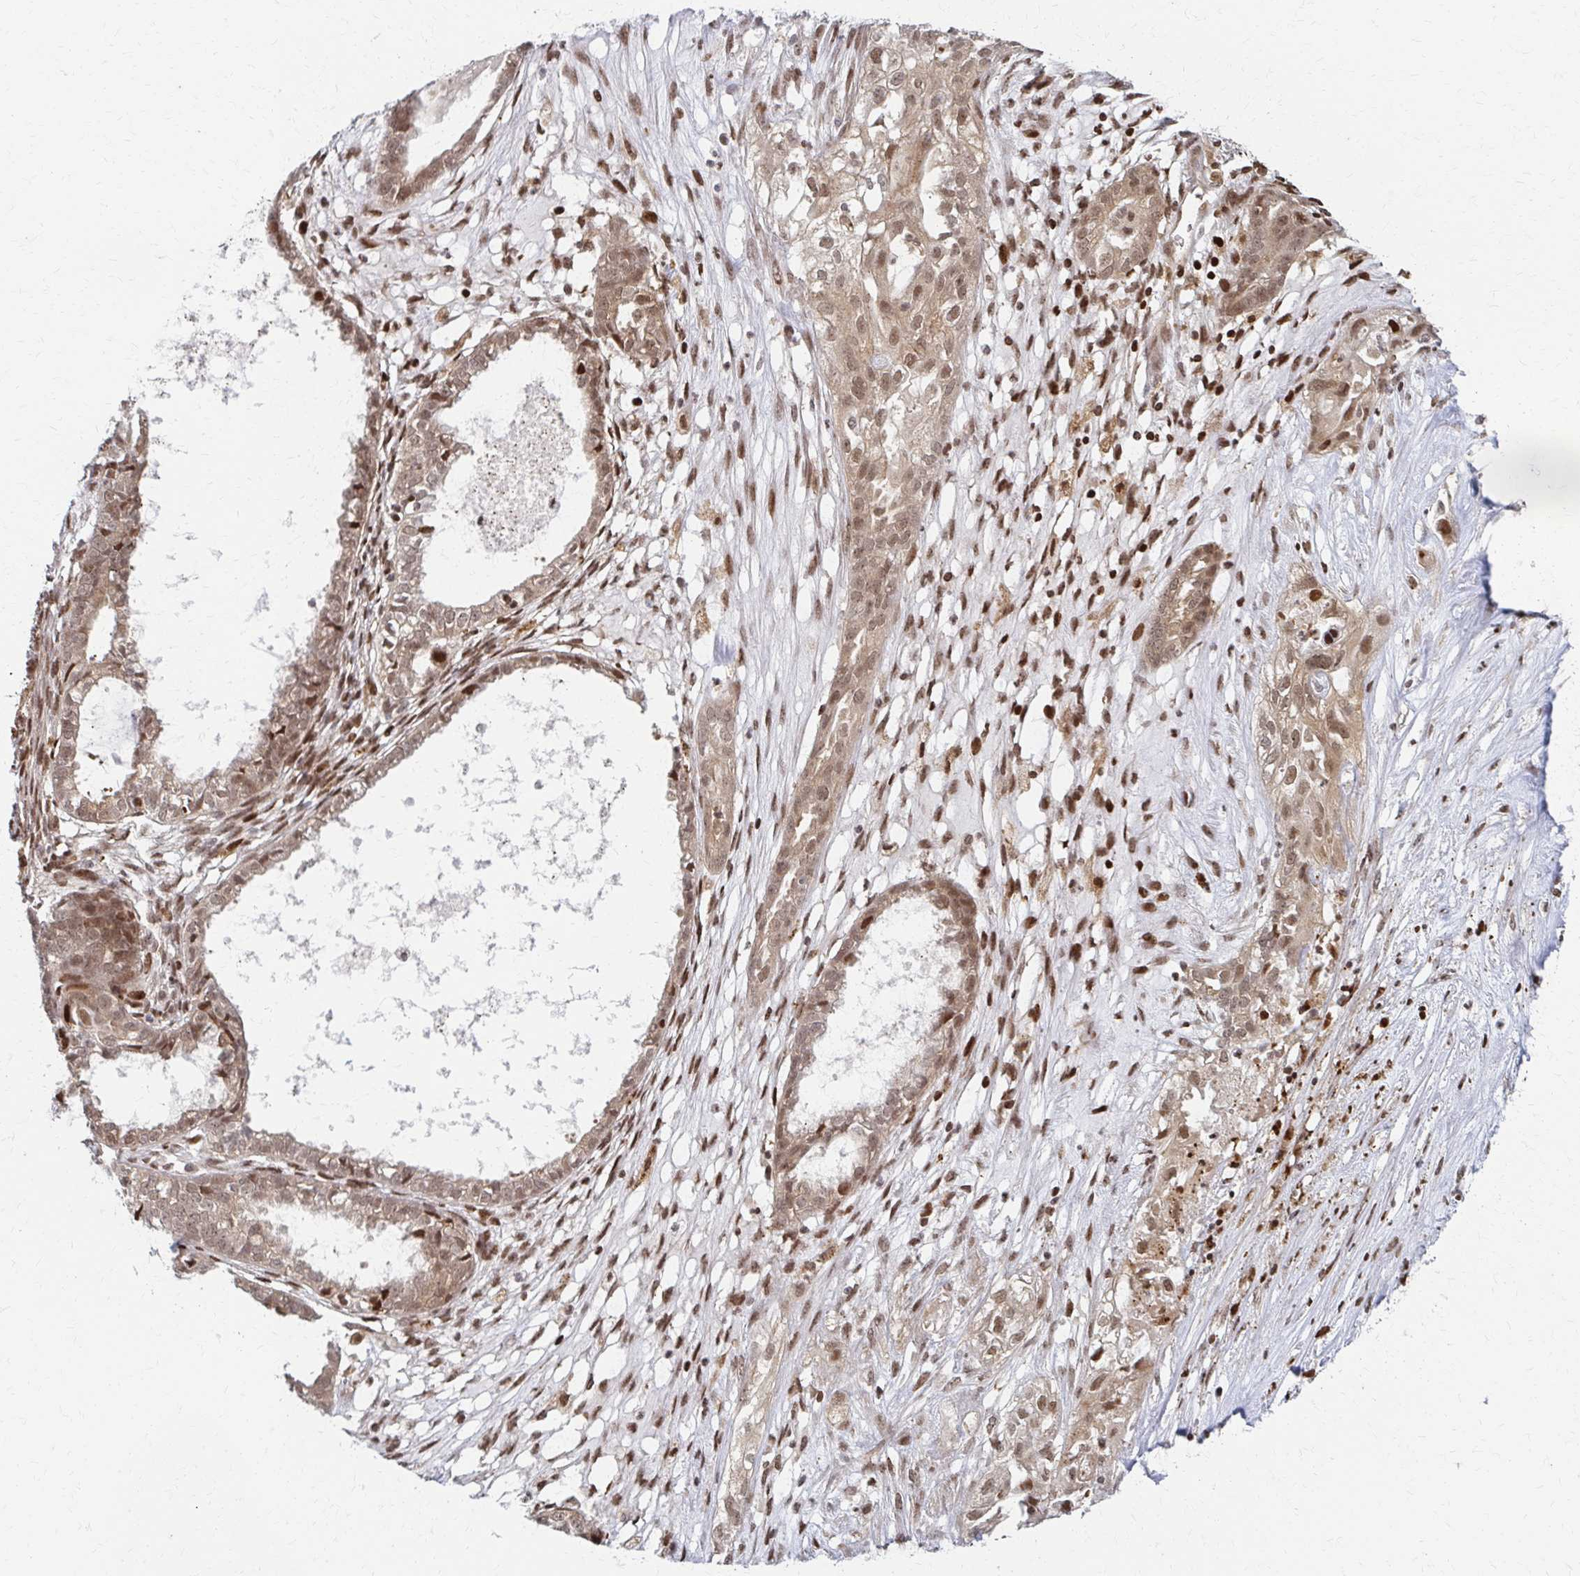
{"staining": {"intensity": "weak", "quantity": ">75%", "location": "nuclear"}, "tissue": "ovarian cancer", "cell_type": "Tumor cells", "image_type": "cancer", "snomed": [{"axis": "morphology", "description": "Carcinoma, endometroid"}, {"axis": "topography", "description": "Ovary"}], "caption": "Human ovarian cancer stained for a protein (brown) demonstrates weak nuclear positive positivity in about >75% of tumor cells.", "gene": "PSMD7", "patient": {"sex": "female", "age": 64}}